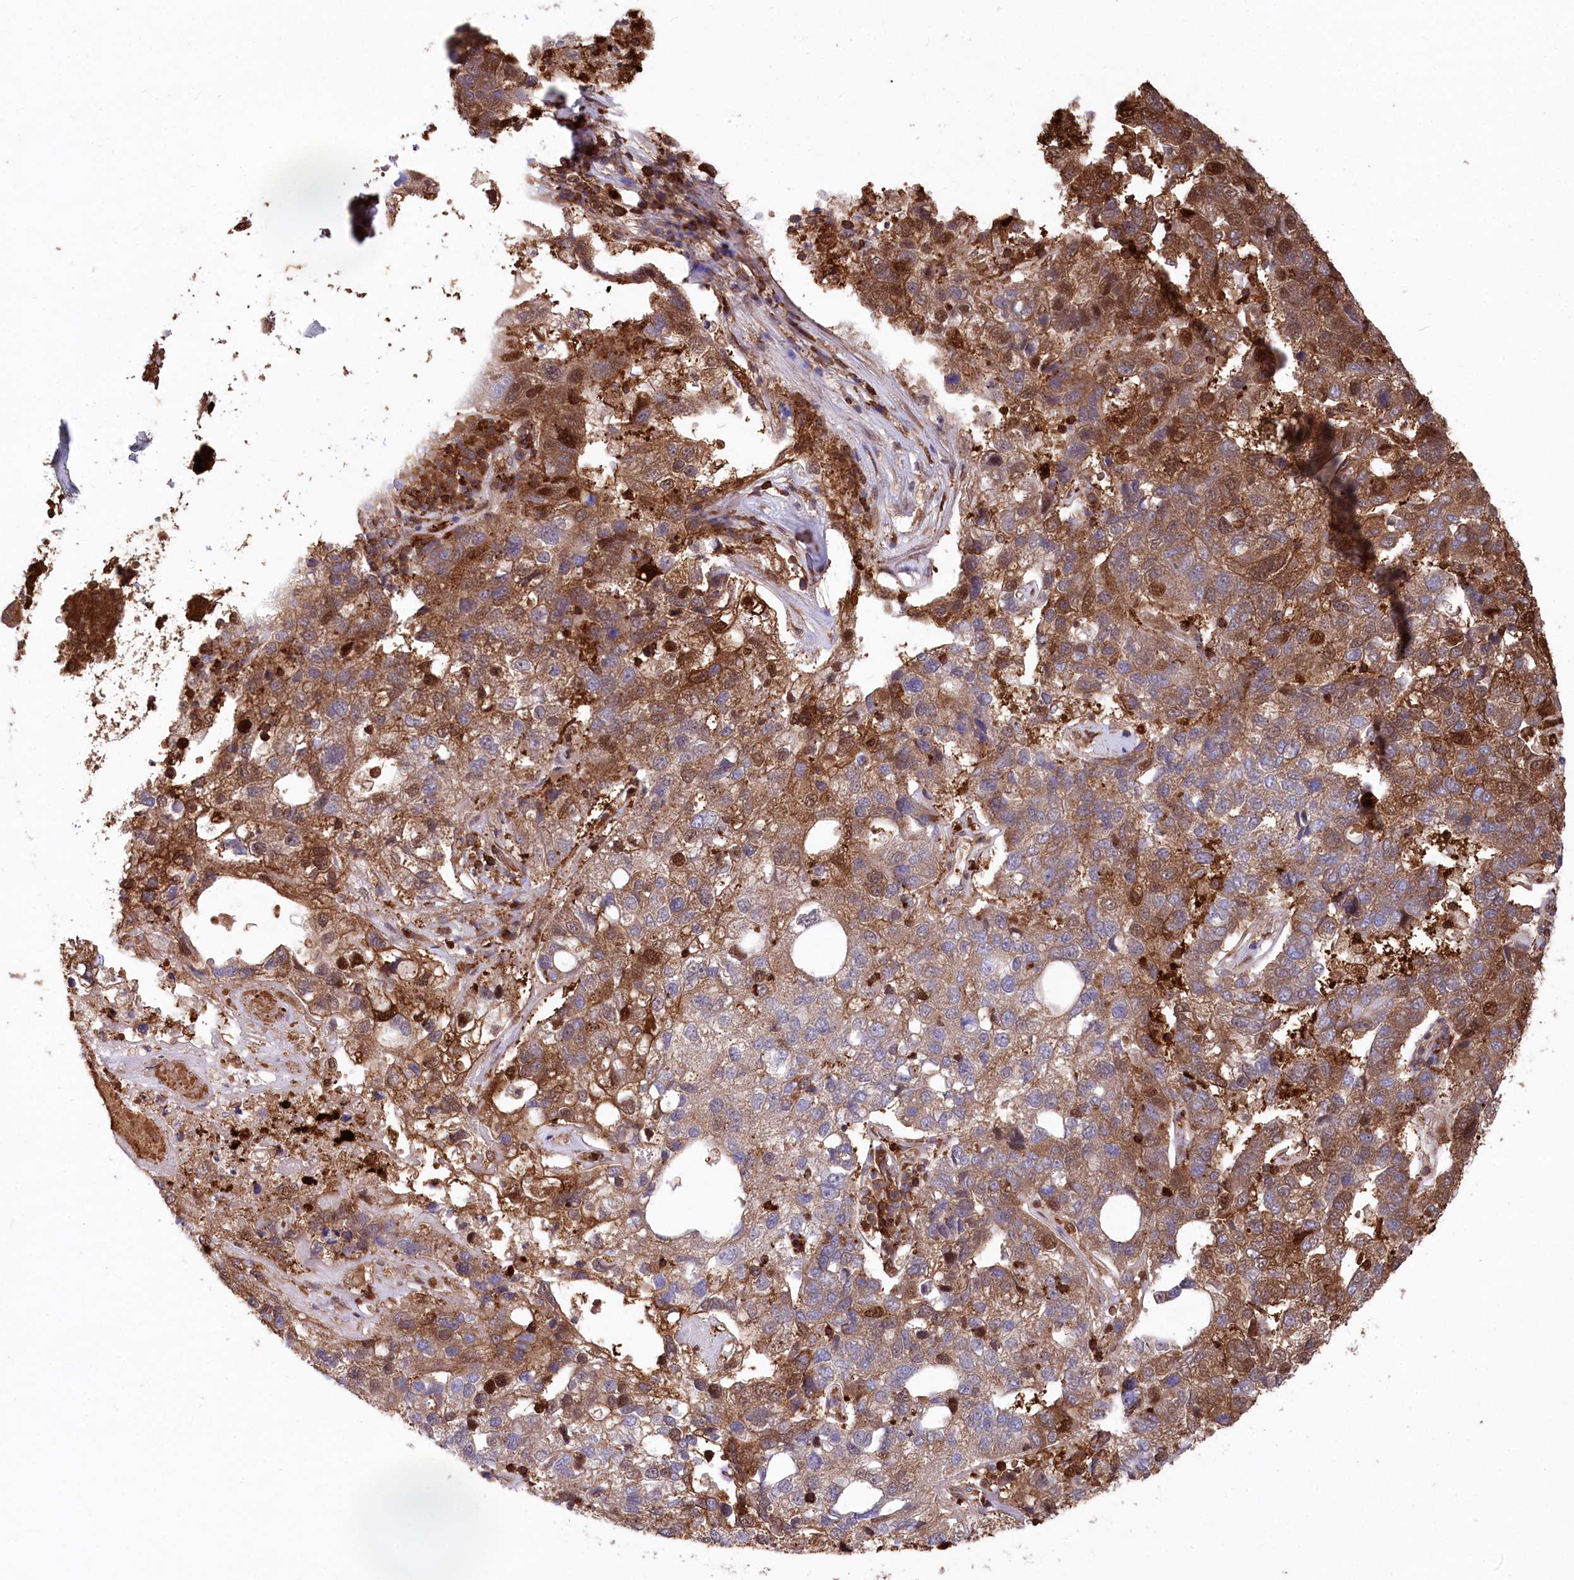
{"staining": {"intensity": "moderate", "quantity": ">75%", "location": "cytoplasmic/membranous,nuclear"}, "tissue": "pancreatic cancer", "cell_type": "Tumor cells", "image_type": "cancer", "snomed": [{"axis": "morphology", "description": "Adenocarcinoma, NOS"}, {"axis": "topography", "description": "Pancreas"}], "caption": "A medium amount of moderate cytoplasmic/membranous and nuclear staining is present in approximately >75% of tumor cells in pancreatic adenocarcinoma tissue.", "gene": "LSG1", "patient": {"sex": "female", "age": 61}}